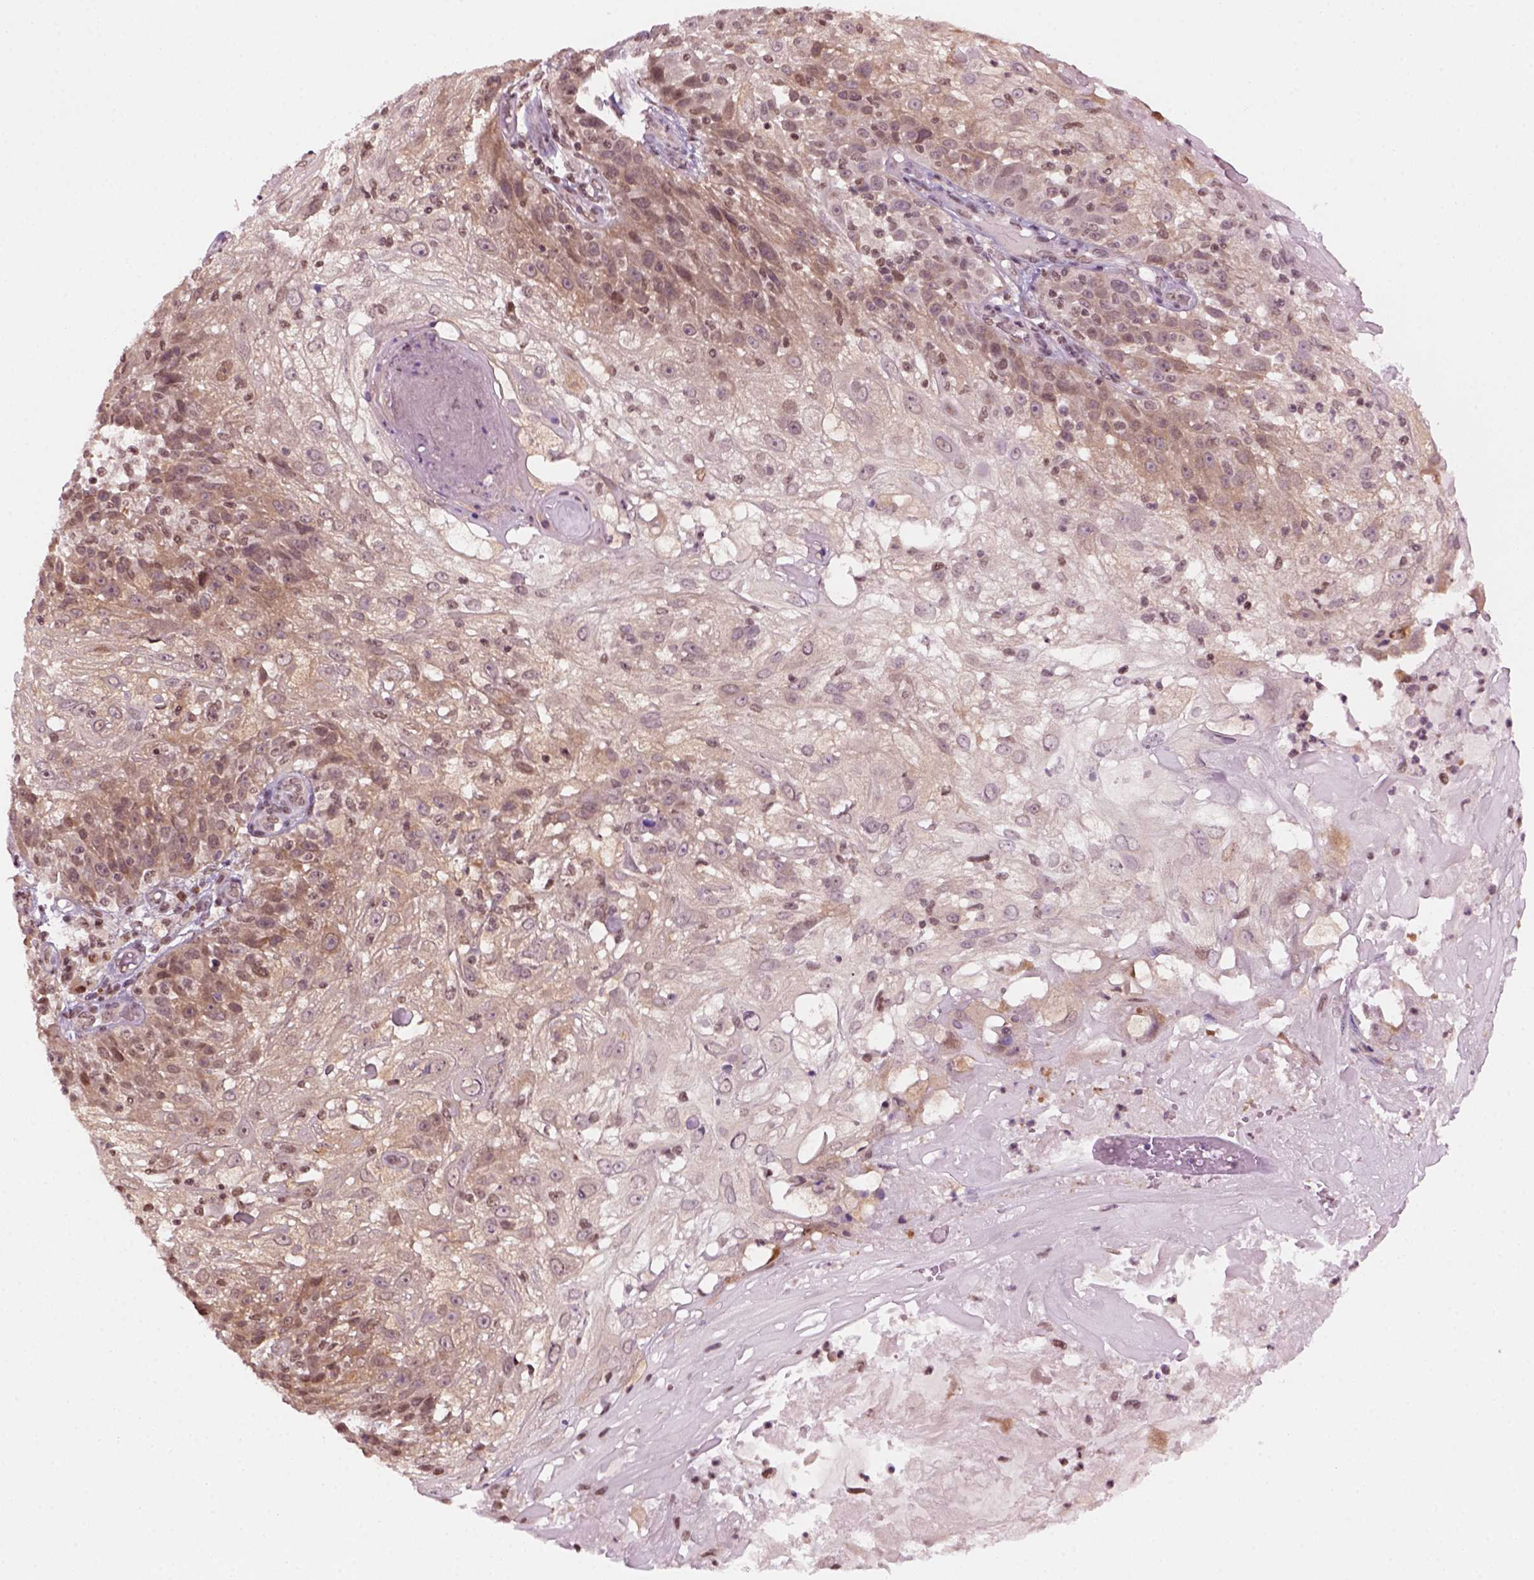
{"staining": {"intensity": "weak", "quantity": "25%-75%", "location": "cytoplasmic/membranous,nuclear"}, "tissue": "skin cancer", "cell_type": "Tumor cells", "image_type": "cancer", "snomed": [{"axis": "morphology", "description": "Normal tissue, NOS"}, {"axis": "morphology", "description": "Squamous cell carcinoma, NOS"}, {"axis": "topography", "description": "Skin"}], "caption": "Skin cancer (squamous cell carcinoma) was stained to show a protein in brown. There is low levels of weak cytoplasmic/membranous and nuclear positivity in approximately 25%-75% of tumor cells.", "gene": "GOT1", "patient": {"sex": "female", "age": 83}}